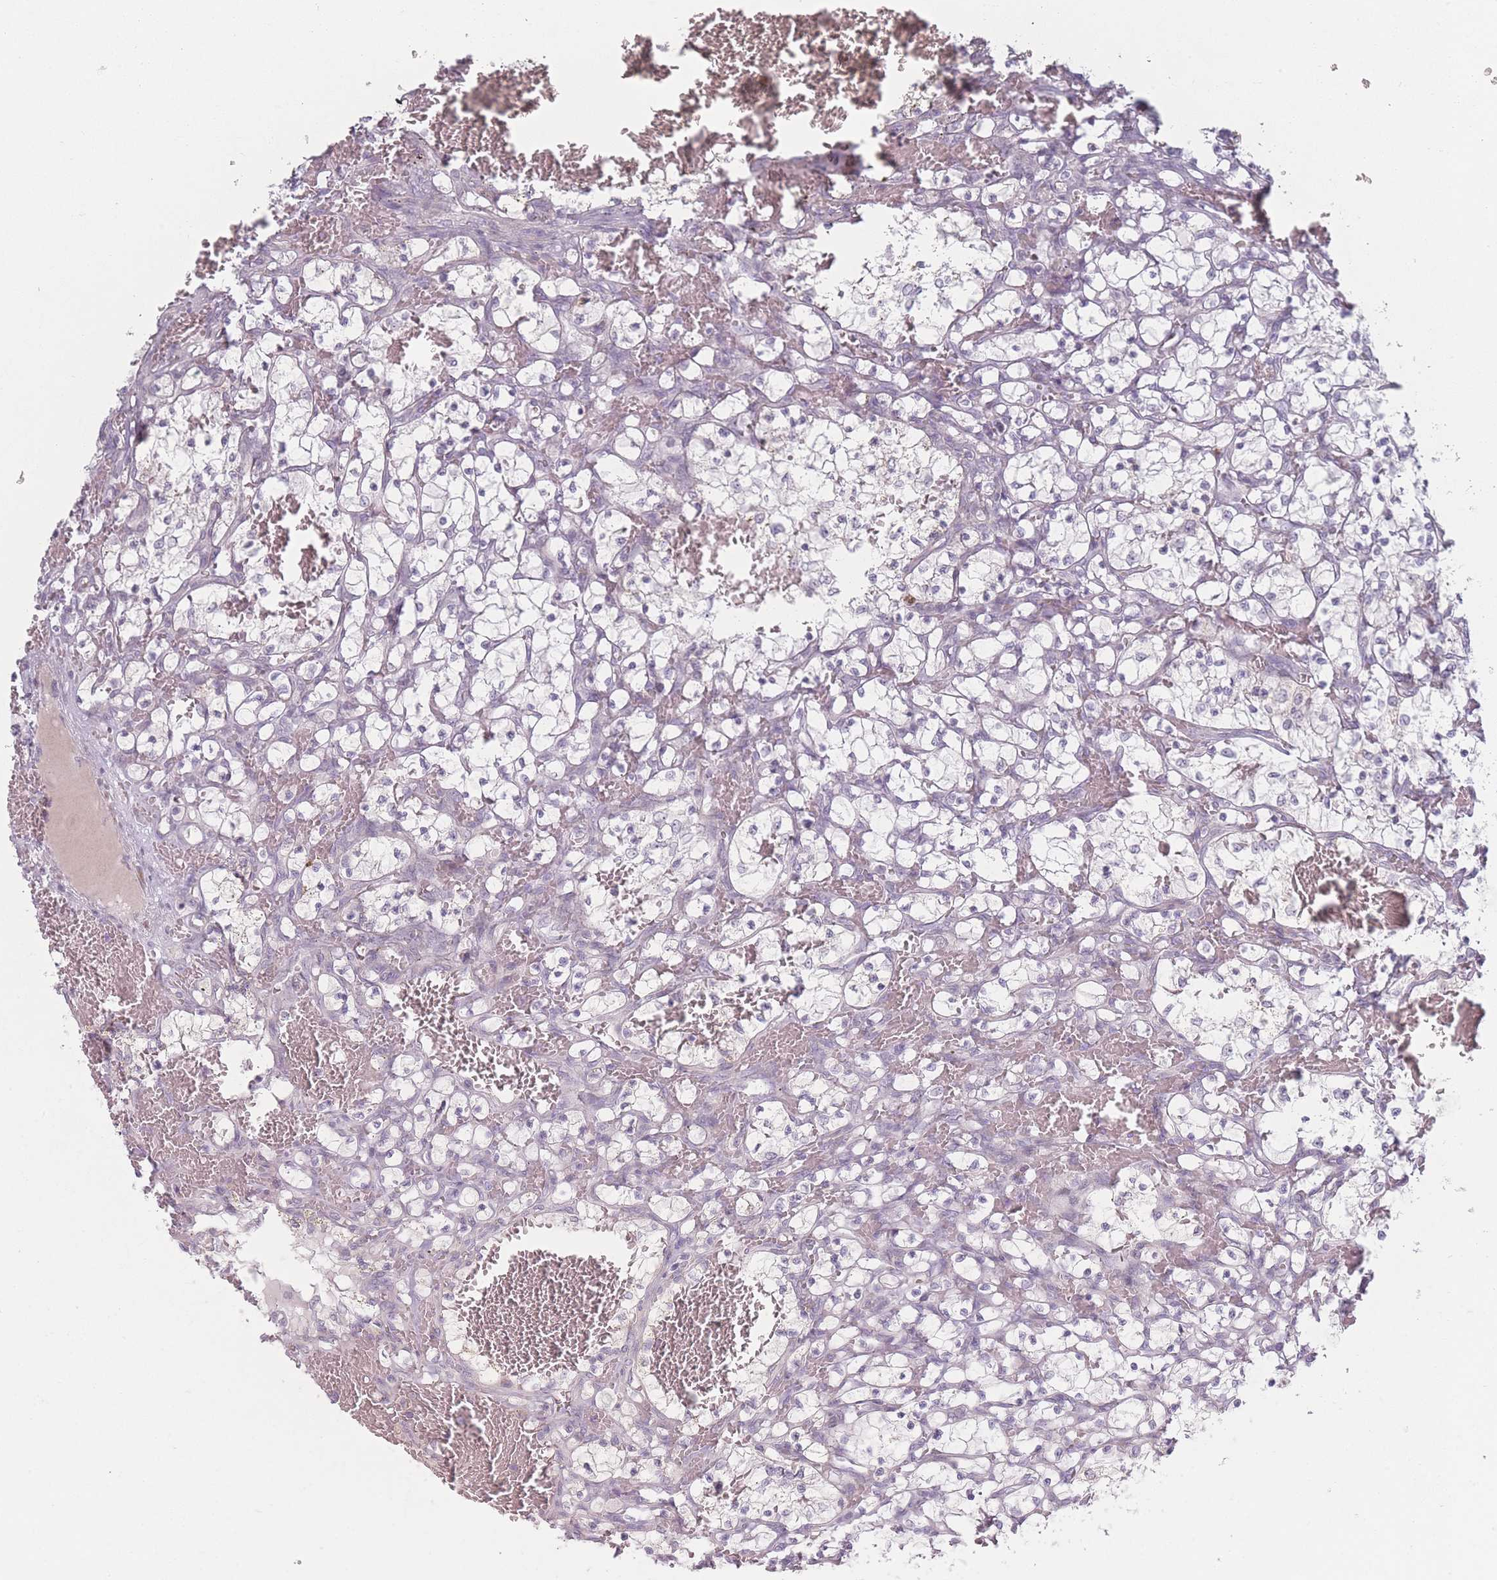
{"staining": {"intensity": "negative", "quantity": "none", "location": "none"}, "tissue": "renal cancer", "cell_type": "Tumor cells", "image_type": "cancer", "snomed": [{"axis": "morphology", "description": "Adenocarcinoma, NOS"}, {"axis": "topography", "description": "Kidney"}], "caption": "The micrograph exhibits no significant expression in tumor cells of renal cancer.", "gene": "RASL10B", "patient": {"sex": "female", "age": 69}}